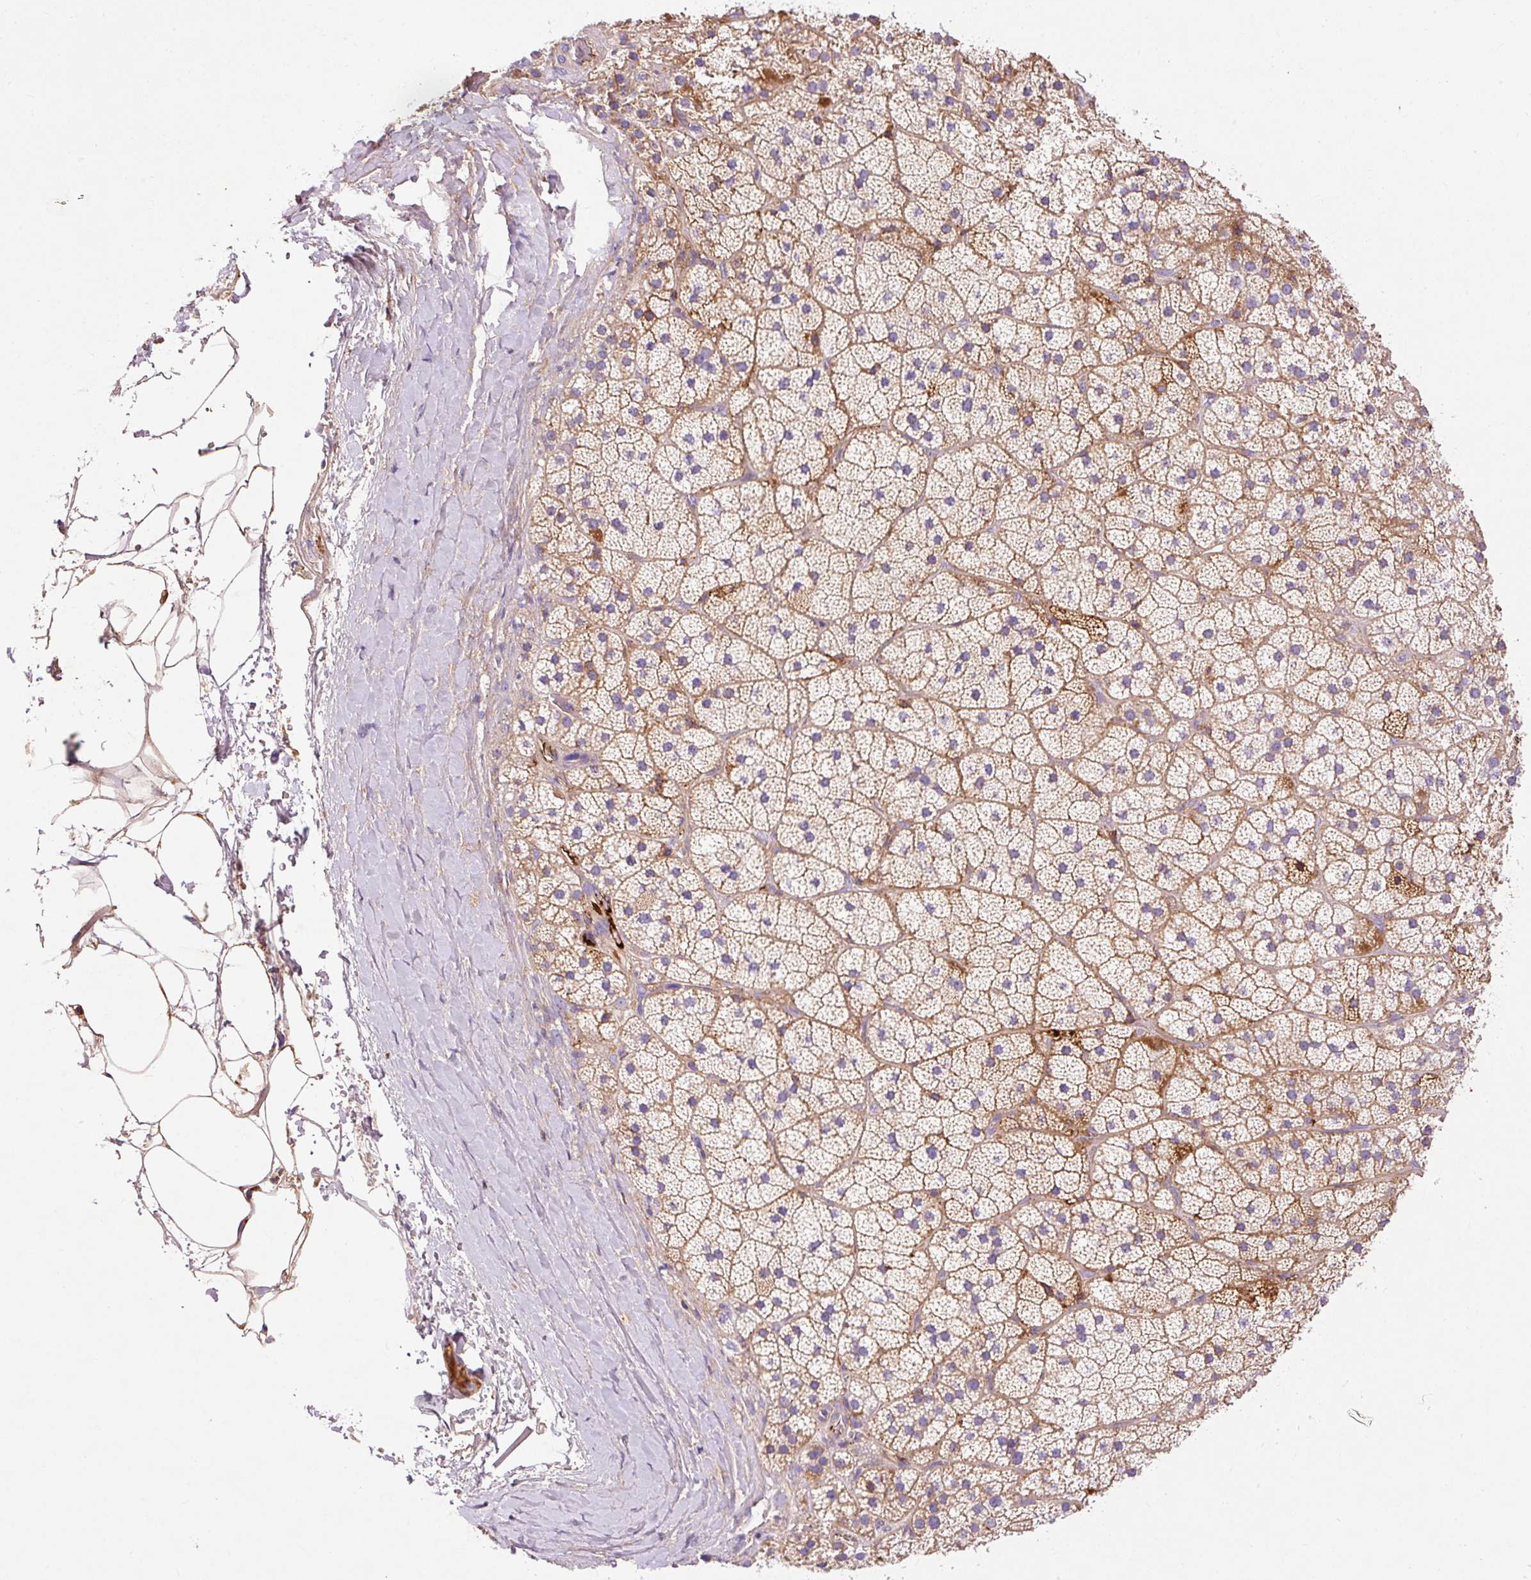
{"staining": {"intensity": "weak", "quantity": "25%-75%", "location": "cytoplasmic/membranous"}, "tissue": "adrenal gland", "cell_type": "Glandular cells", "image_type": "normal", "snomed": [{"axis": "morphology", "description": "Normal tissue, NOS"}, {"axis": "topography", "description": "Adrenal gland"}], "caption": "A high-resolution image shows immunohistochemistry (IHC) staining of normal adrenal gland, which reveals weak cytoplasmic/membranous expression in approximately 25%-75% of glandular cells. The protein of interest is shown in brown color, while the nuclei are stained blue.", "gene": "IMMT", "patient": {"sex": "male", "age": 57}}